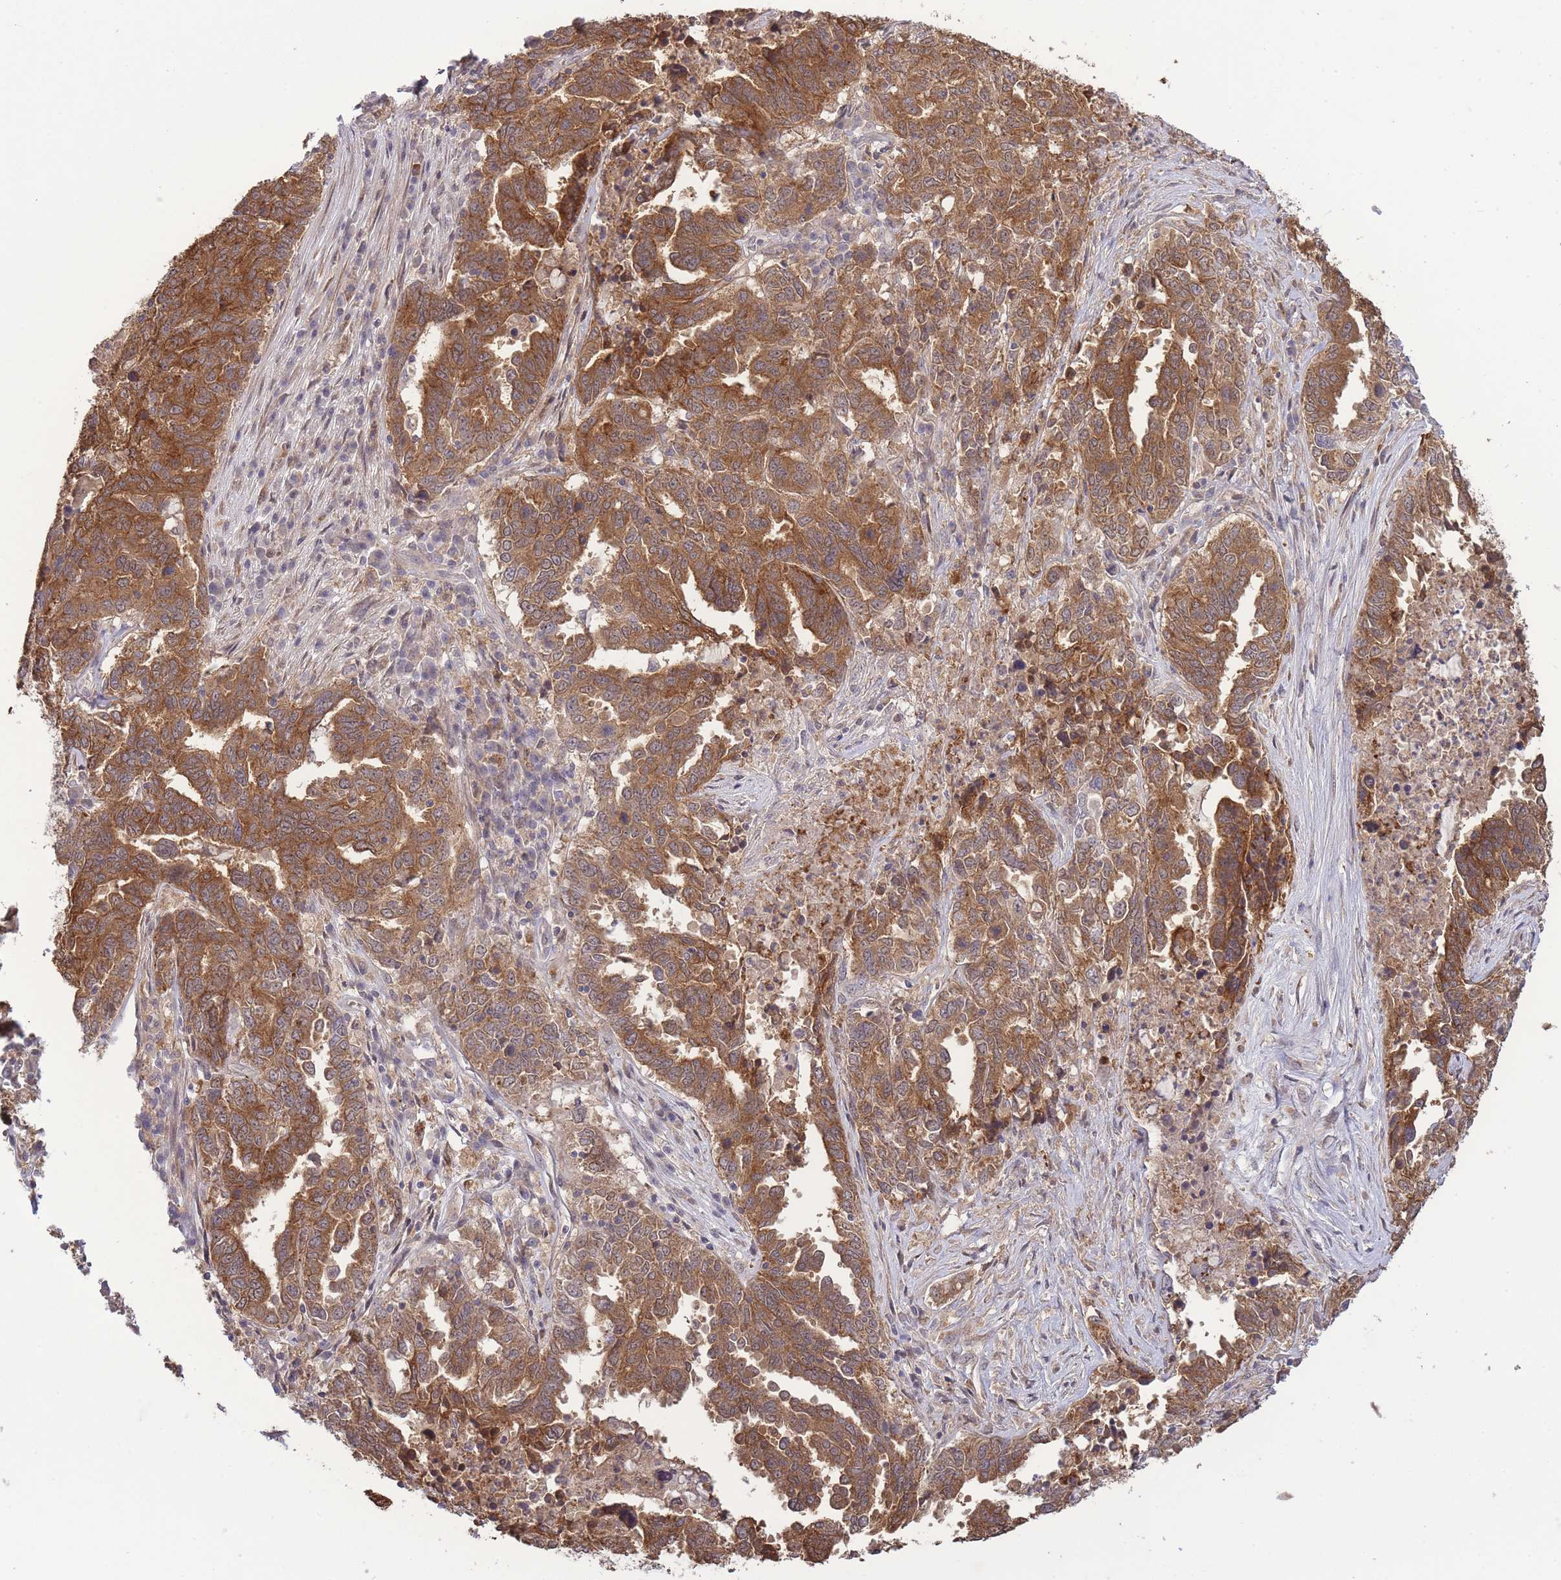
{"staining": {"intensity": "moderate", "quantity": "25%-75%", "location": "cytoplasmic/membranous"}, "tissue": "ovarian cancer", "cell_type": "Tumor cells", "image_type": "cancer", "snomed": [{"axis": "morphology", "description": "Carcinoma, endometroid"}, {"axis": "topography", "description": "Ovary"}], "caption": "Ovarian cancer stained for a protein exhibits moderate cytoplasmic/membranous positivity in tumor cells. (brown staining indicates protein expression, while blue staining denotes nuclei).", "gene": "ZNF304", "patient": {"sex": "female", "age": 62}}